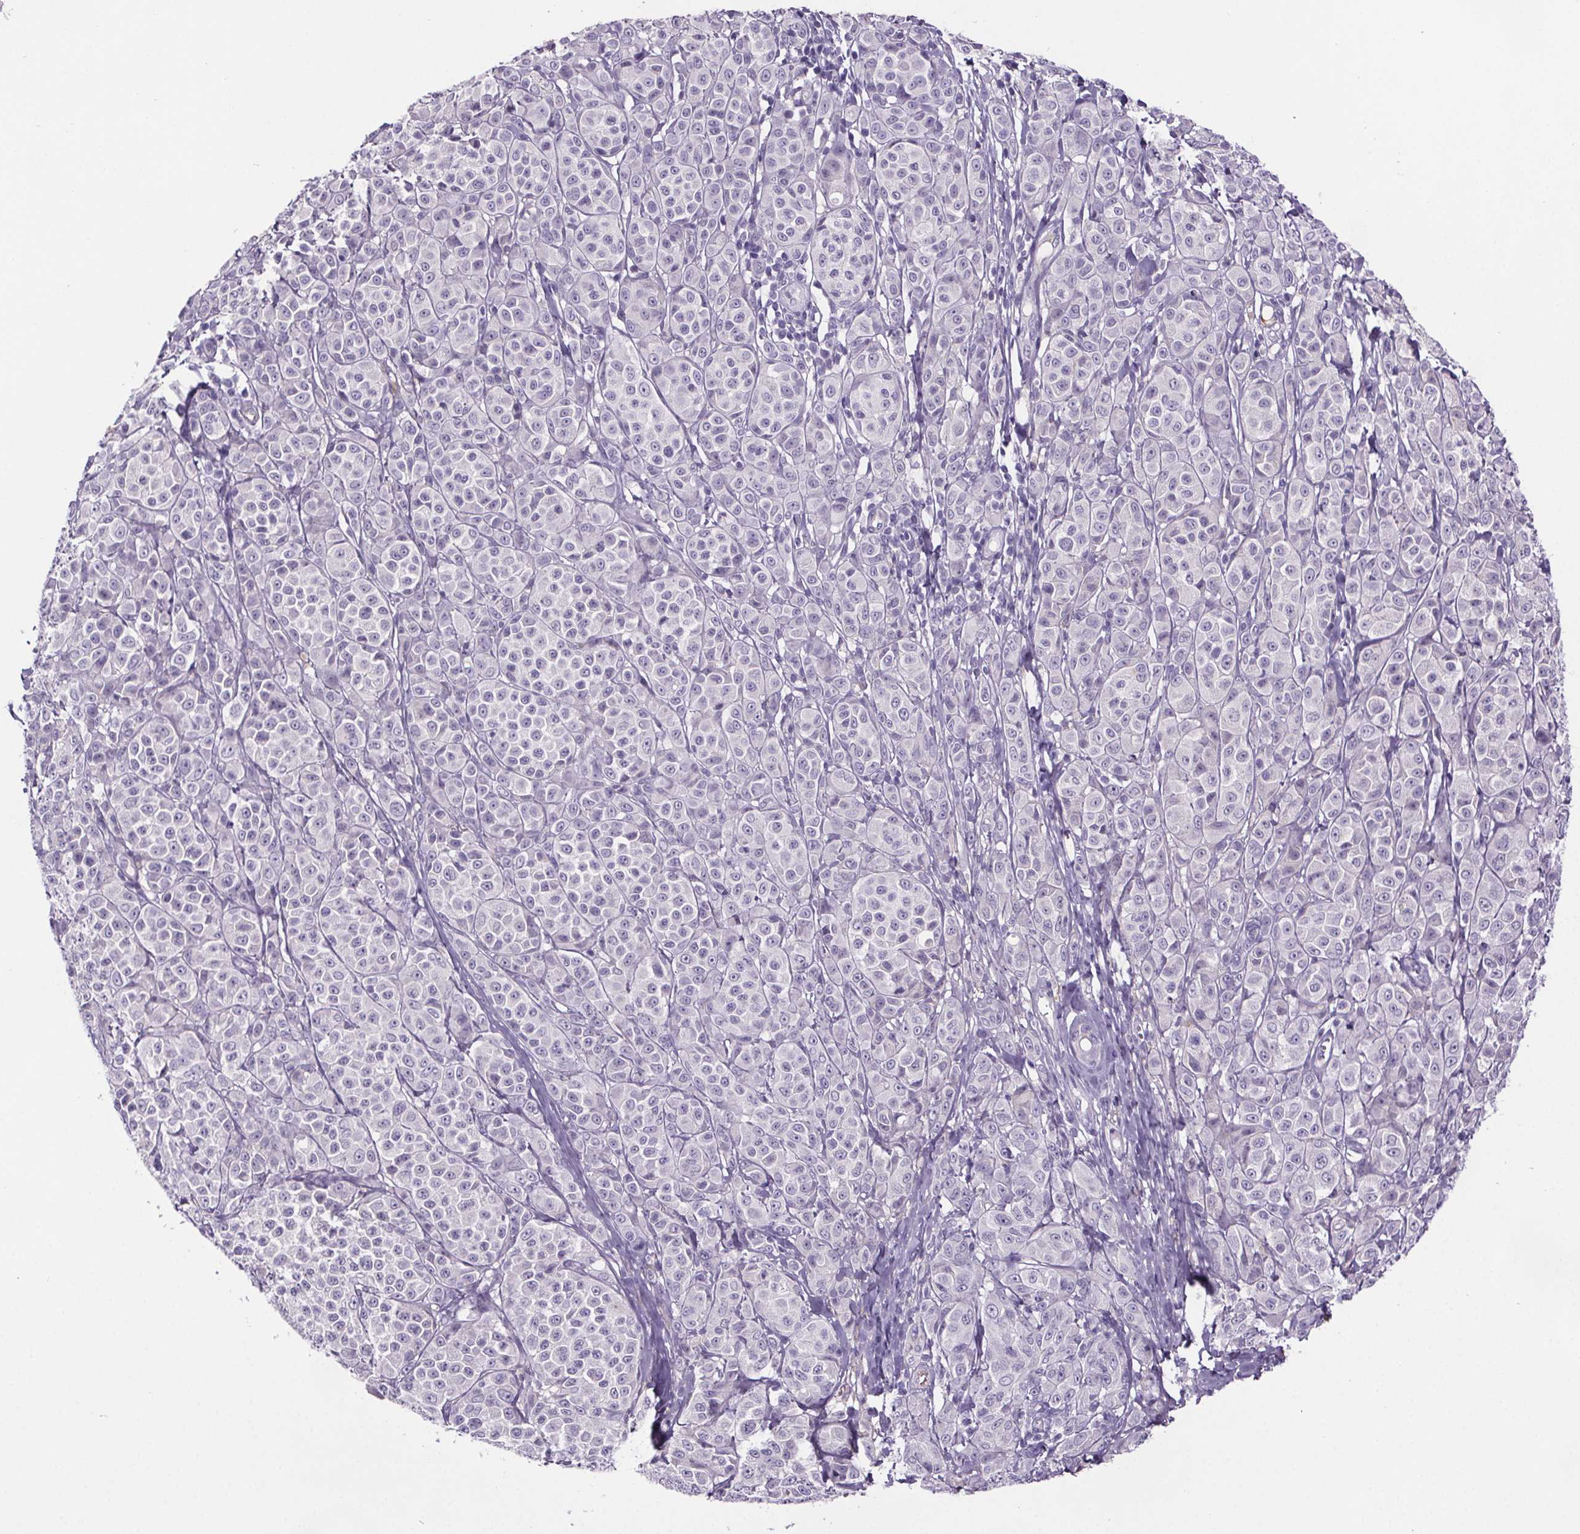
{"staining": {"intensity": "negative", "quantity": "none", "location": "none"}, "tissue": "melanoma", "cell_type": "Tumor cells", "image_type": "cancer", "snomed": [{"axis": "morphology", "description": "Malignant melanoma, NOS"}, {"axis": "topography", "description": "Skin"}], "caption": "Melanoma was stained to show a protein in brown. There is no significant staining in tumor cells. The staining is performed using DAB brown chromogen with nuclei counter-stained in using hematoxylin.", "gene": "CUBN", "patient": {"sex": "male", "age": 89}}